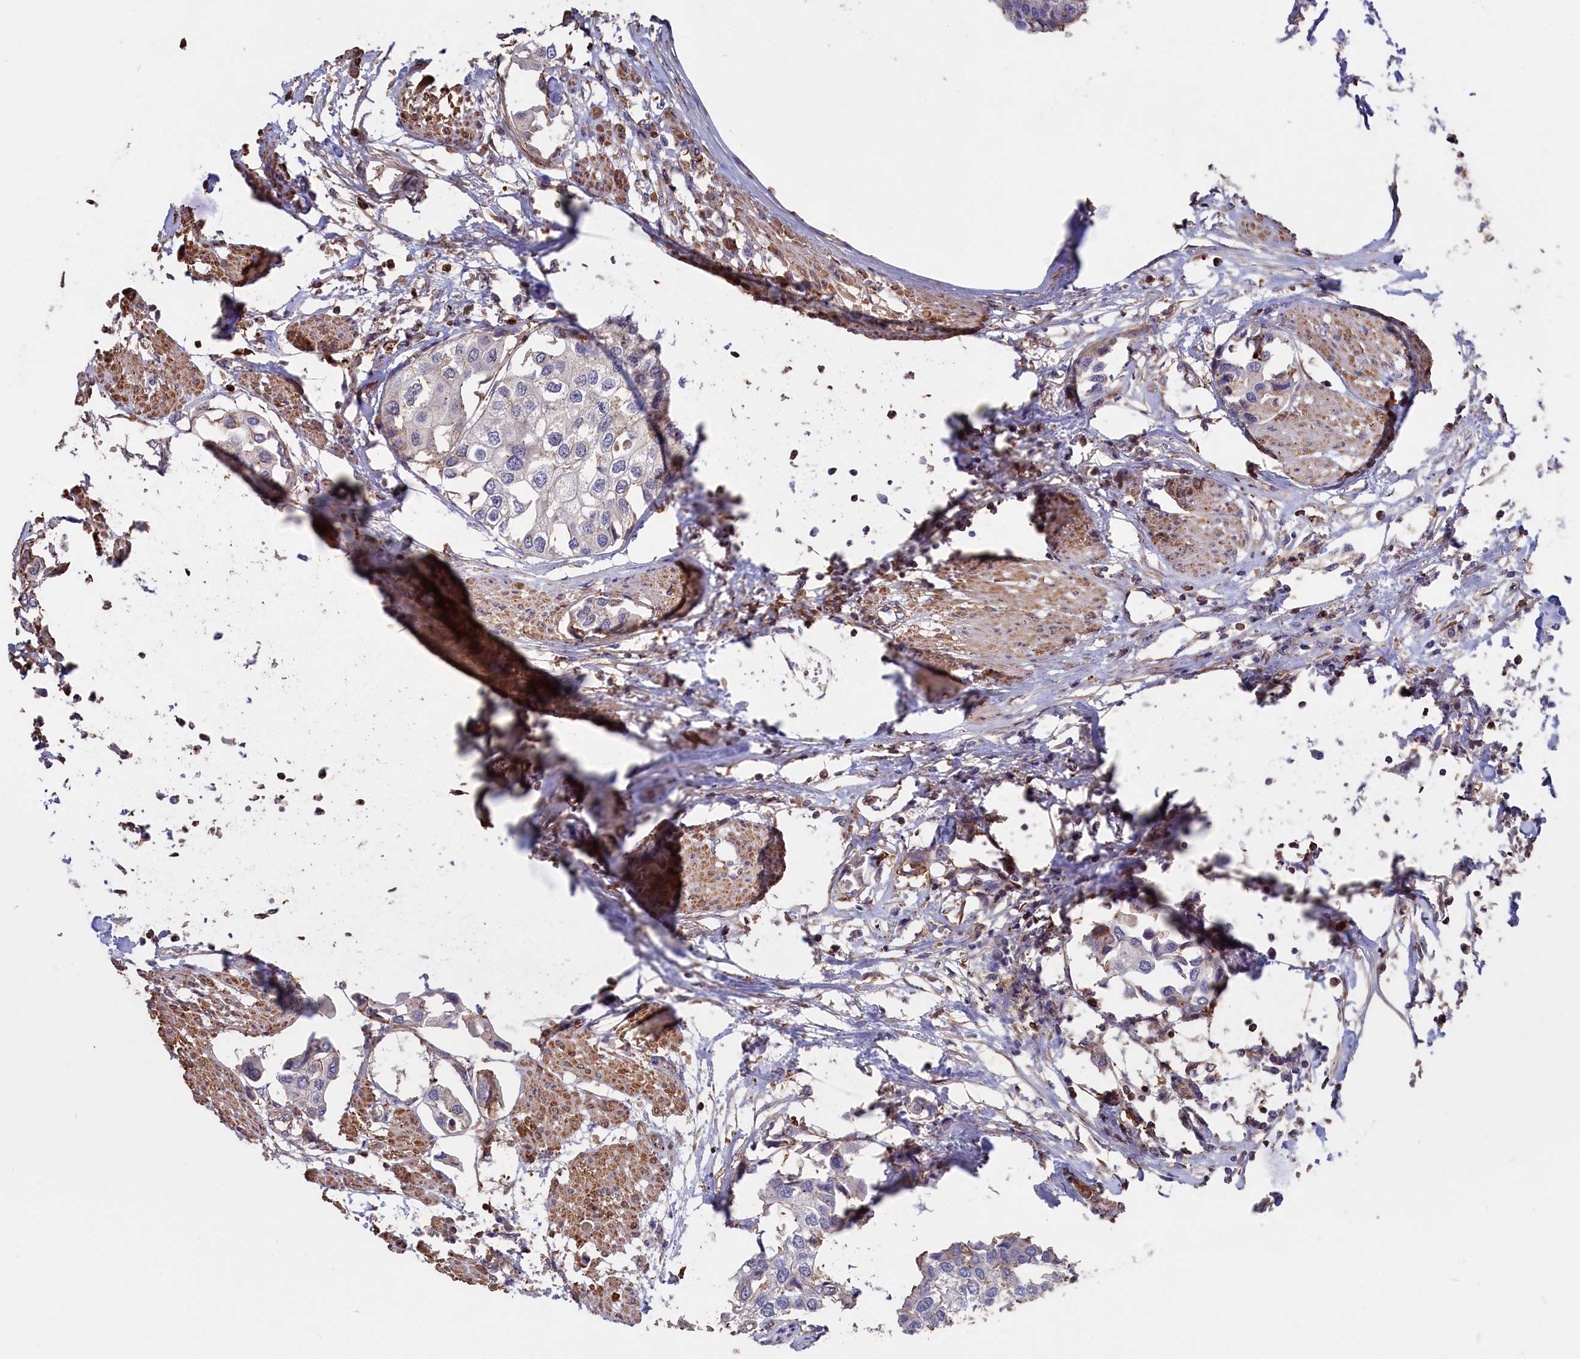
{"staining": {"intensity": "negative", "quantity": "none", "location": "none"}, "tissue": "urothelial cancer", "cell_type": "Tumor cells", "image_type": "cancer", "snomed": [{"axis": "morphology", "description": "Urothelial carcinoma, High grade"}, {"axis": "topography", "description": "Urinary bladder"}], "caption": "Immunohistochemical staining of urothelial carcinoma (high-grade) demonstrates no significant positivity in tumor cells.", "gene": "ANKRD27", "patient": {"sex": "male", "age": 64}}